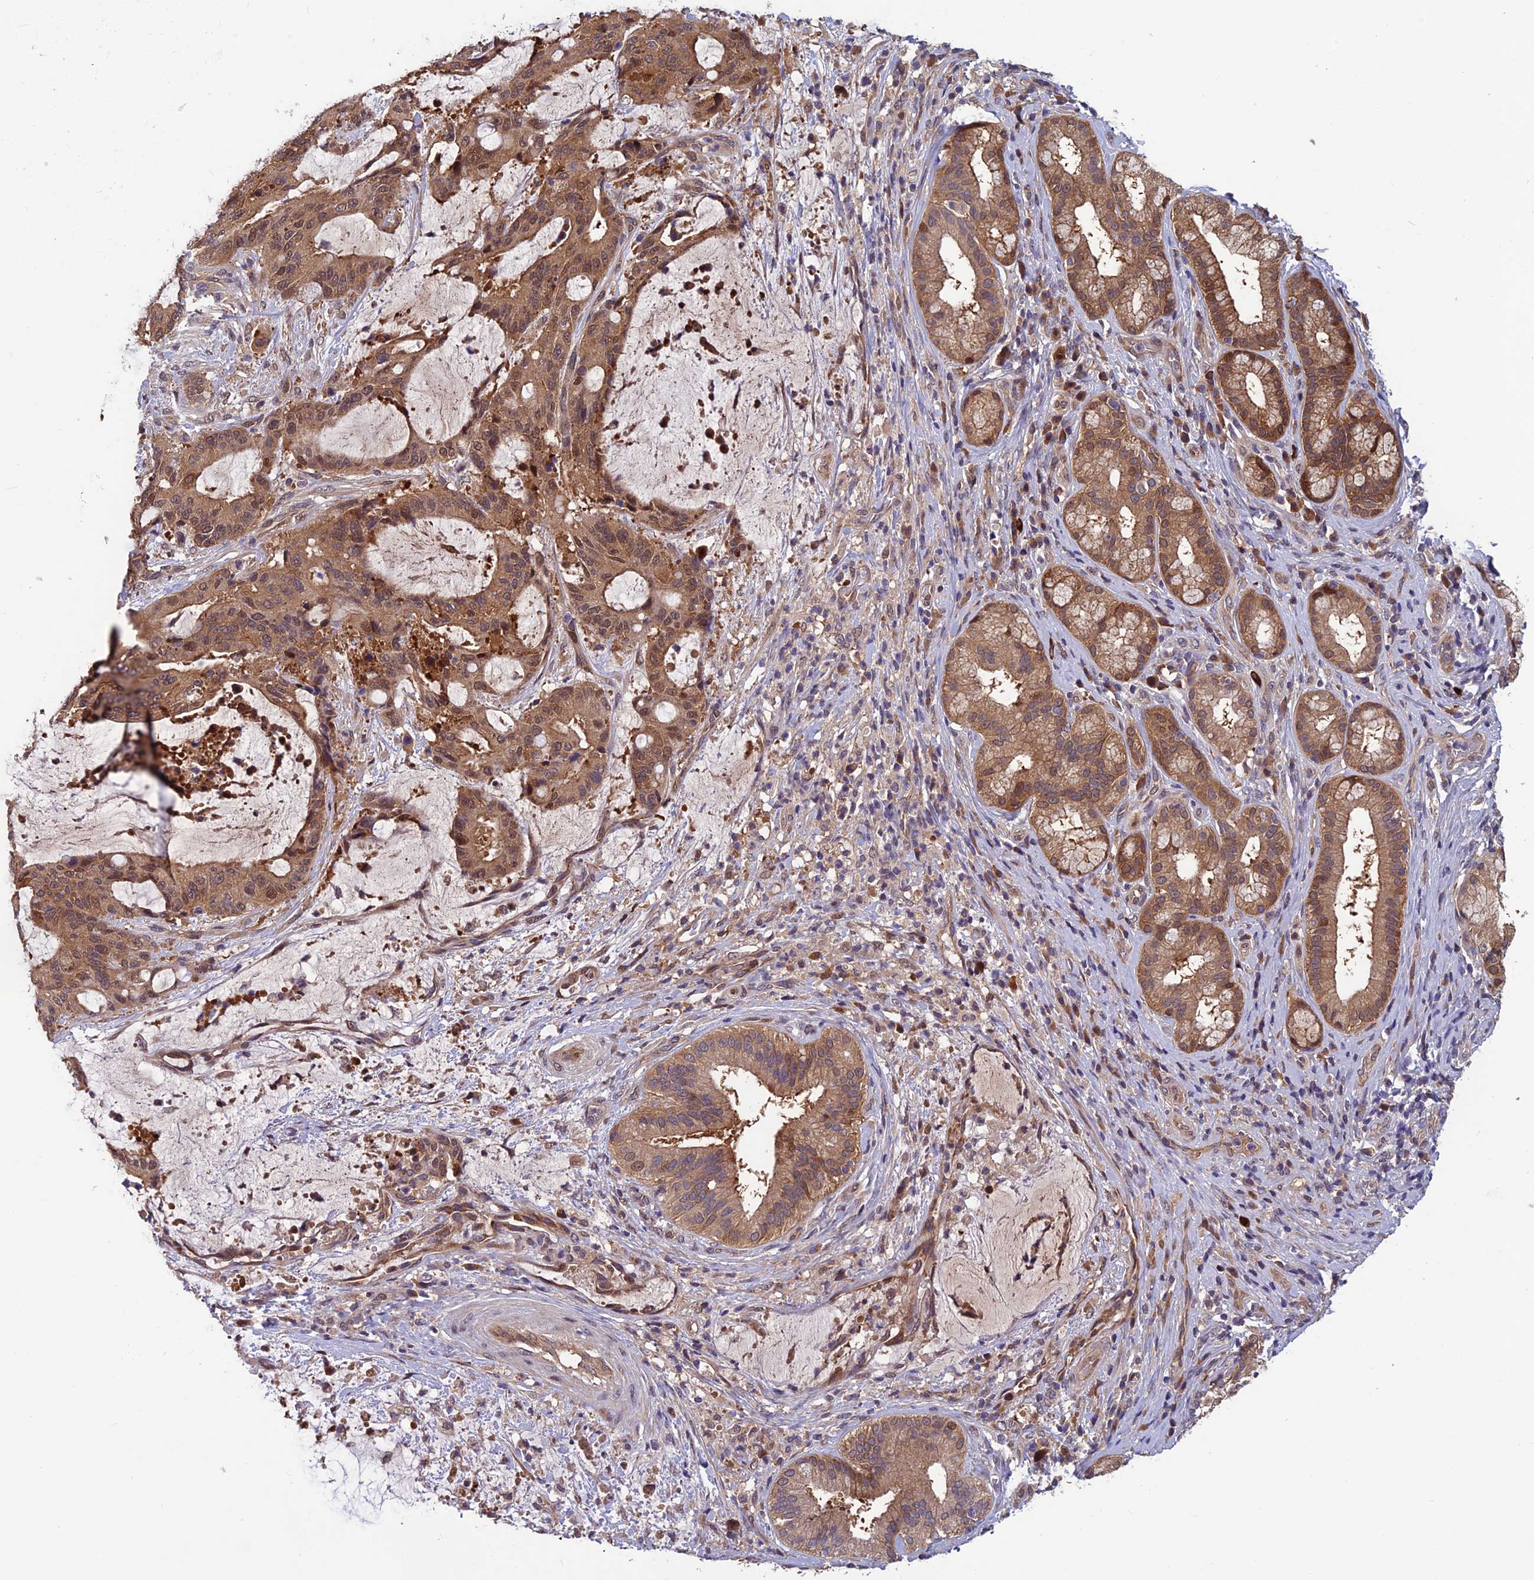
{"staining": {"intensity": "moderate", "quantity": ">75%", "location": "cytoplasmic/membranous,nuclear"}, "tissue": "liver cancer", "cell_type": "Tumor cells", "image_type": "cancer", "snomed": [{"axis": "morphology", "description": "Normal tissue, NOS"}, {"axis": "morphology", "description": "Cholangiocarcinoma"}, {"axis": "topography", "description": "Liver"}, {"axis": "topography", "description": "Peripheral nerve tissue"}], "caption": "Immunohistochemistry micrograph of neoplastic tissue: cholangiocarcinoma (liver) stained using IHC exhibits medium levels of moderate protein expression localized specifically in the cytoplasmic/membranous and nuclear of tumor cells, appearing as a cytoplasmic/membranous and nuclear brown color.", "gene": "CCDC15", "patient": {"sex": "female", "age": 73}}